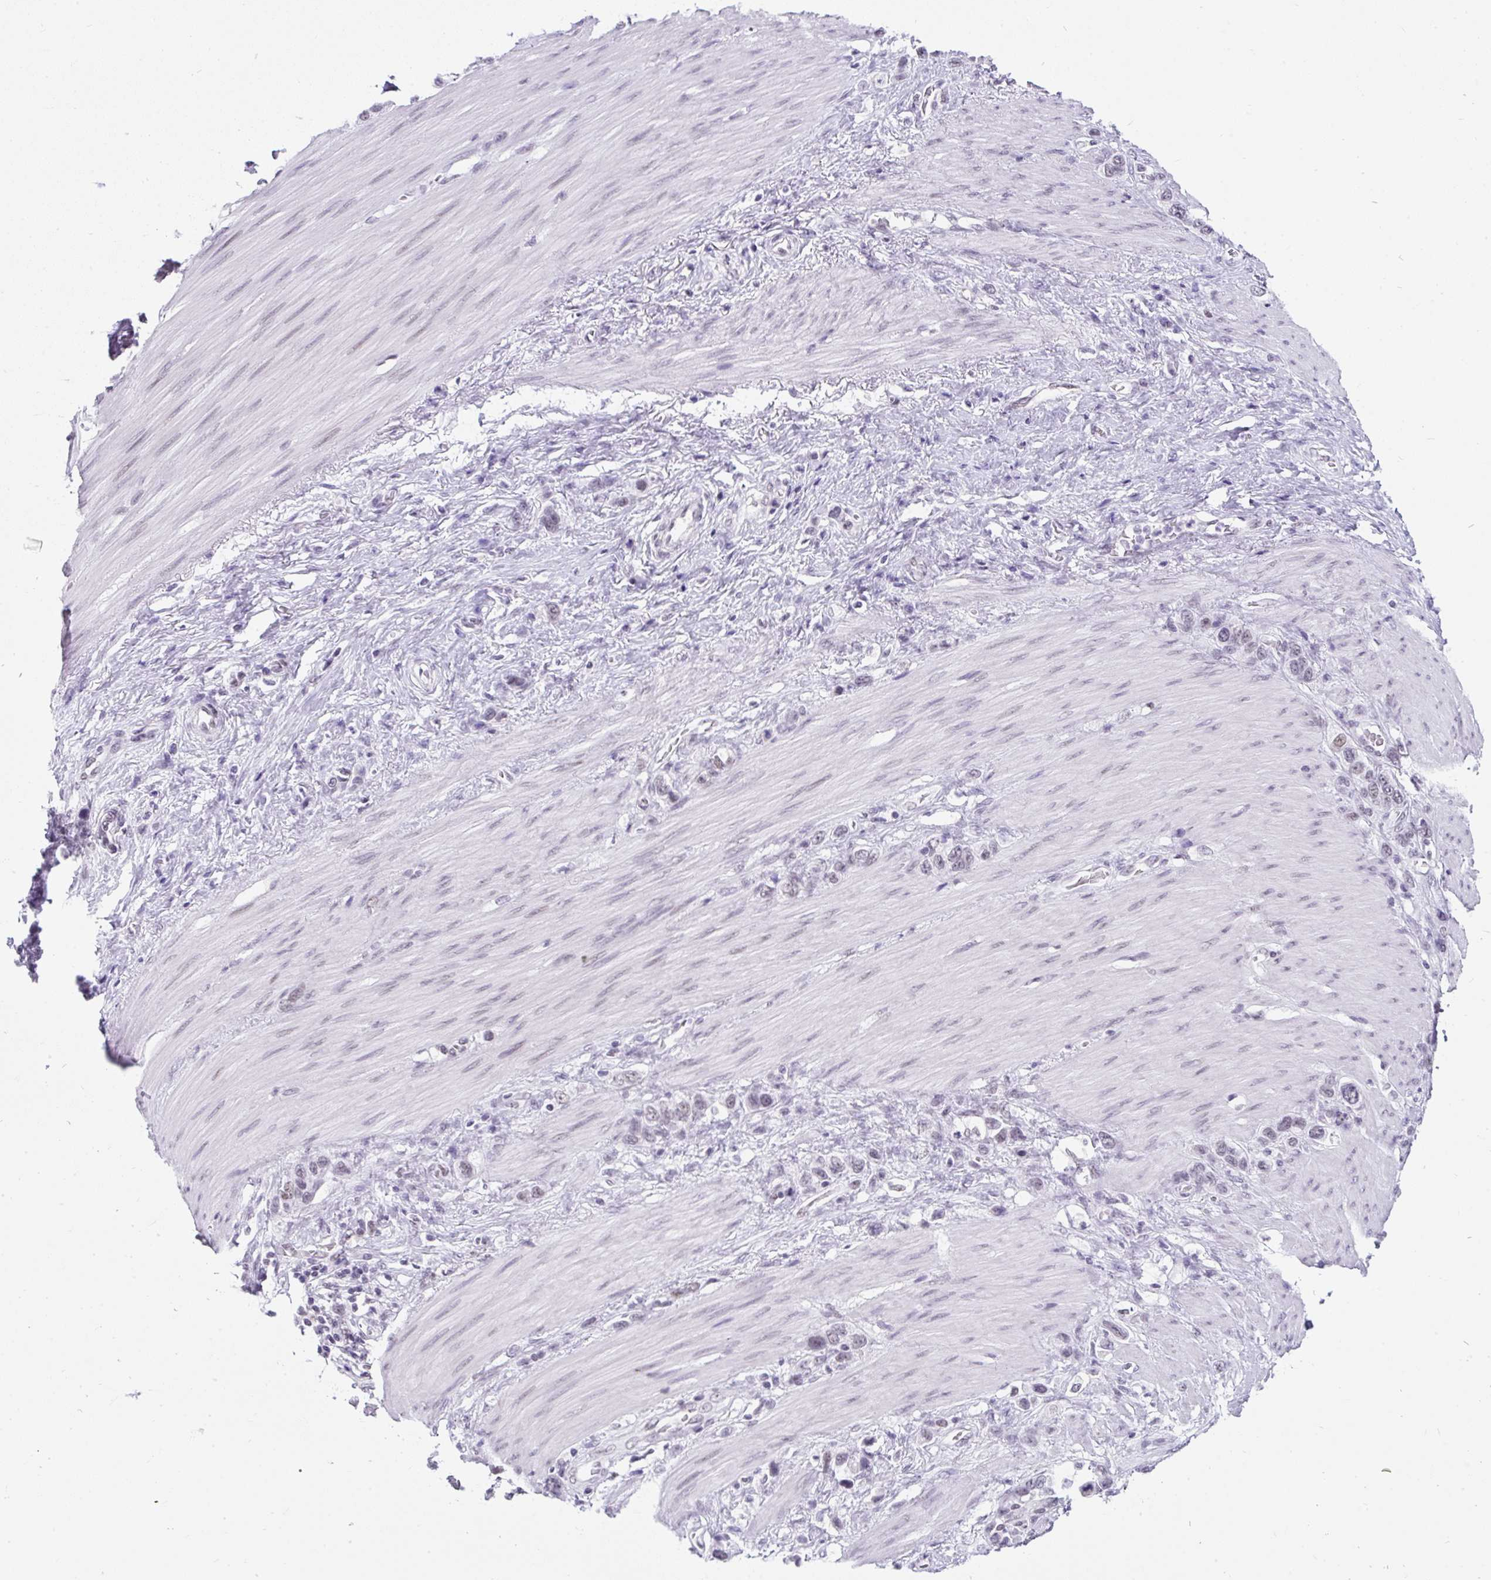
{"staining": {"intensity": "weak", "quantity": "<25%", "location": "nuclear"}, "tissue": "stomach cancer", "cell_type": "Tumor cells", "image_type": "cancer", "snomed": [{"axis": "morphology", "description": "Adenocarcinoma, NOS"}, {"axis": "morphology", "description": "Adenocarcinoma, High grade"}, {"axis": "topography", "description": "Stomach, upper"}, {"axis": "topography", "description": "Stomach, lower"}], "caption": "Protein analysis of stomach adenocarcinoma displays no significant expression in tumor cells.", "gene": "PLCXD2", "patient": {"sex": "female", "age": 65}}